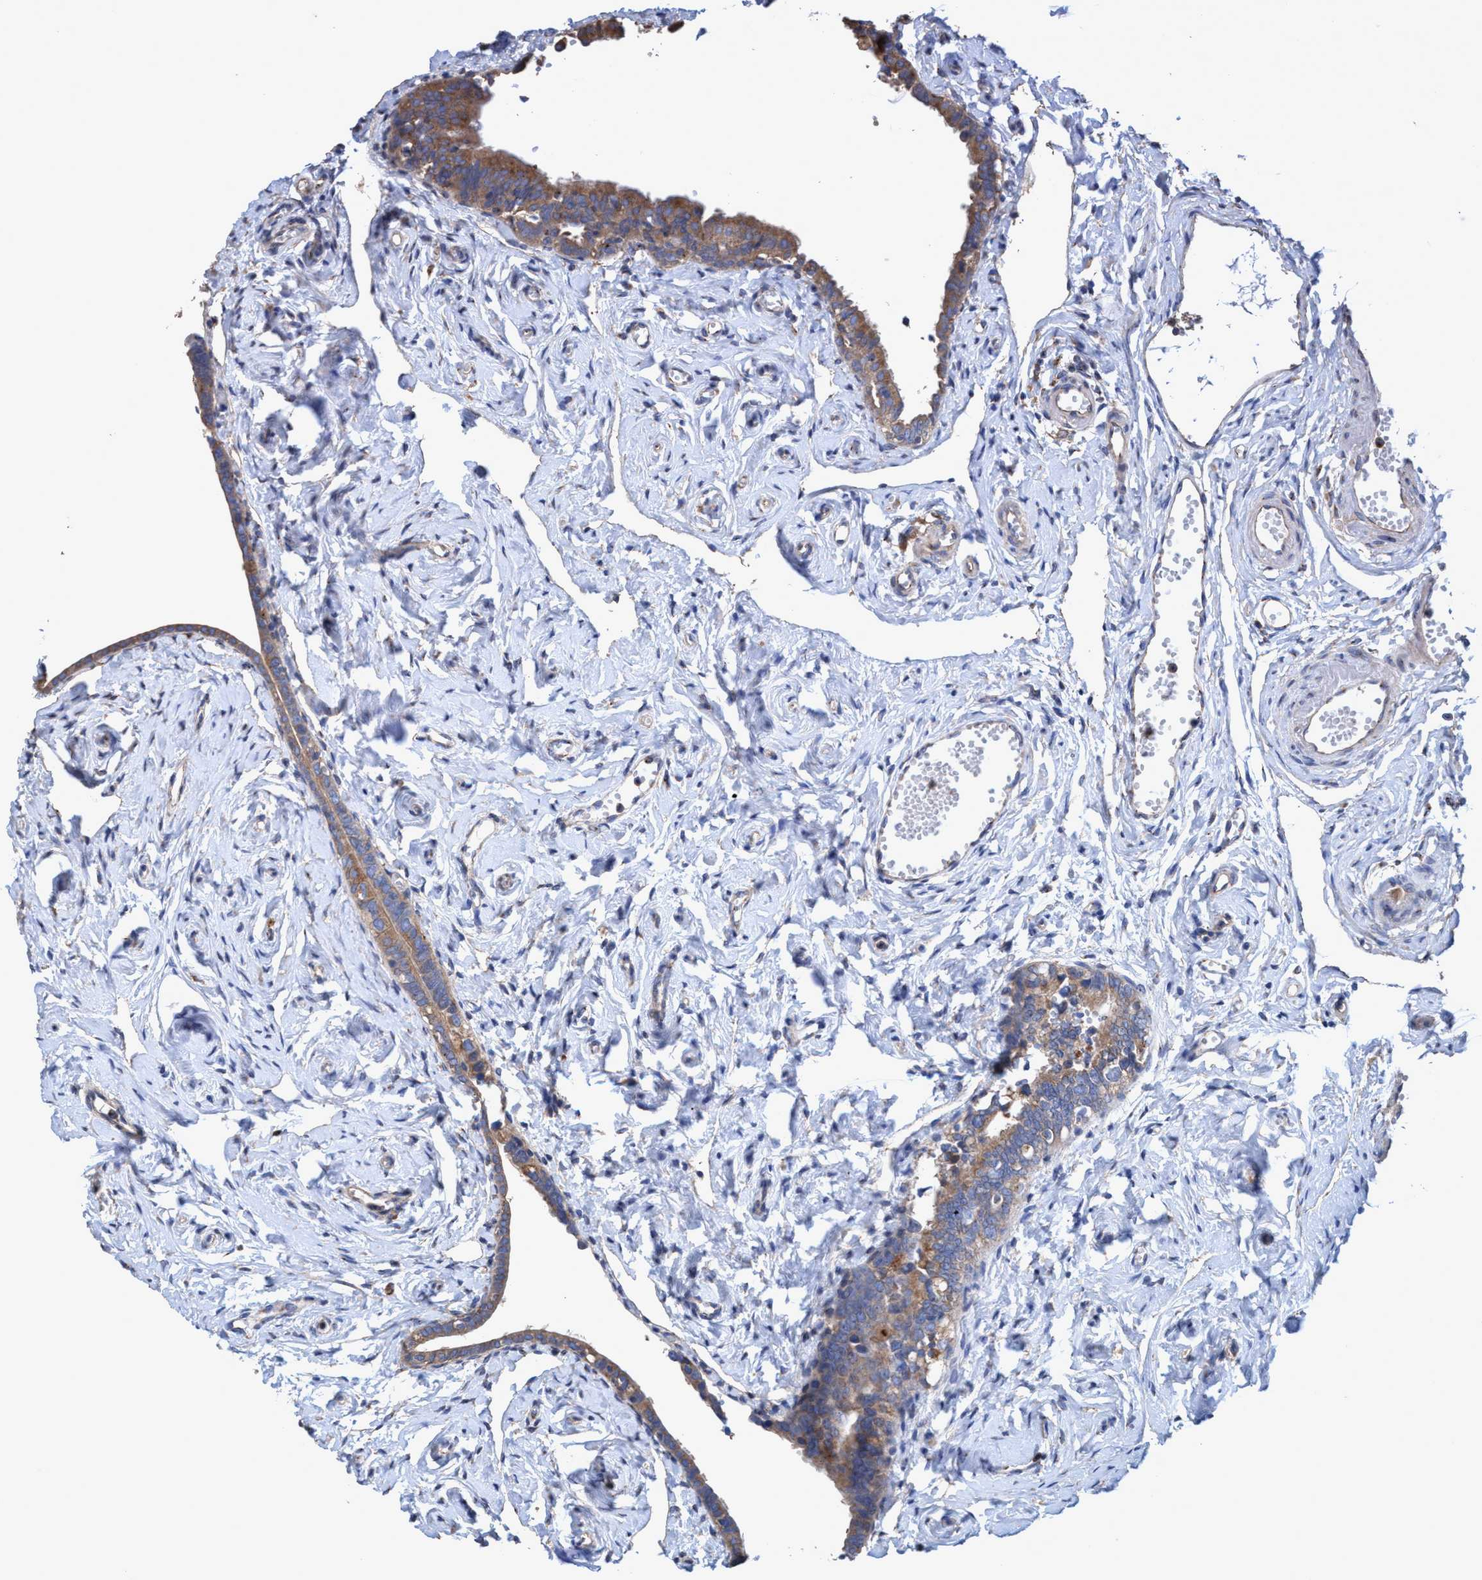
{"staining": {"intensity": "moderate", "quantity": ">75%", "location": "cytoplasmic/membranous"}, "tissue": "fallopian tube", "cell_type": "Glandular cells", "image_type": "normal", "snomed": [{"axis": "morphology", "description": "Normal tissue, NOS"}, {"axis": "topography", "description": "Fallopian tube"}], "caption": "The photomicrograph displays staining of normal fallopian tube, revealing moderate cytoplasmic/membranous protein positivity (brown color) within glandular cells. (DAB = brown stain, brightfield microscopy at high magnification).", "gene": "BICD2", "patient": {"sex": "female", "age": 71}}